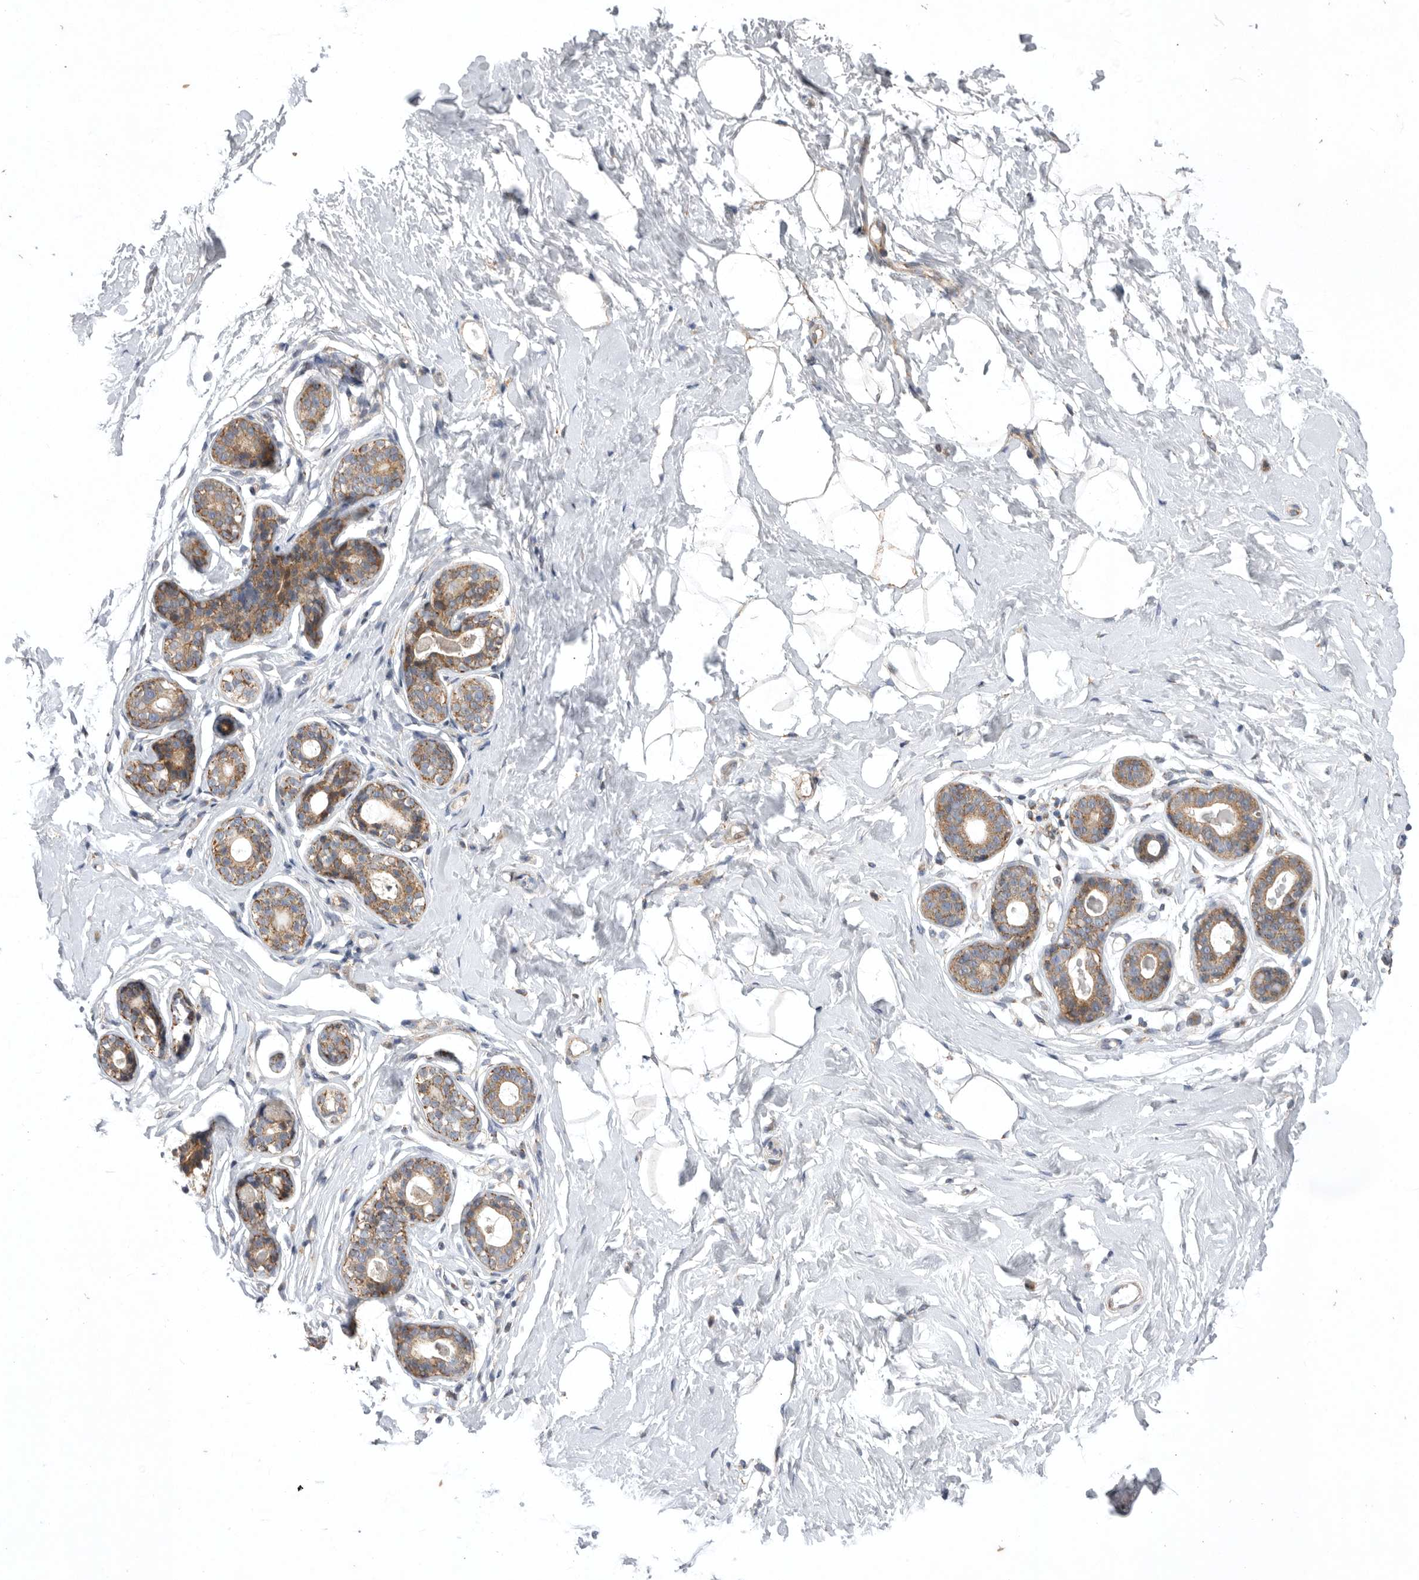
{"staining": {"intensity": "negative", "quantity": "none", "location": "none"}, "tissue": "breast", "cell_type": "Adipocytes", "image_type": "normal", "snomed": [{"axis": "morphology", "description": "Normal tissue, NOS"}, {"axis": "morphology", "description": "Adenoma, NOS"}, {"axis": "topography", "description": "Breast"}], "caption": "Human breast stained for a protein using IHC reveals no staining in adipocytes.", "gene": "MPZL1", "patient": {"sex": "female", "age": 23}}